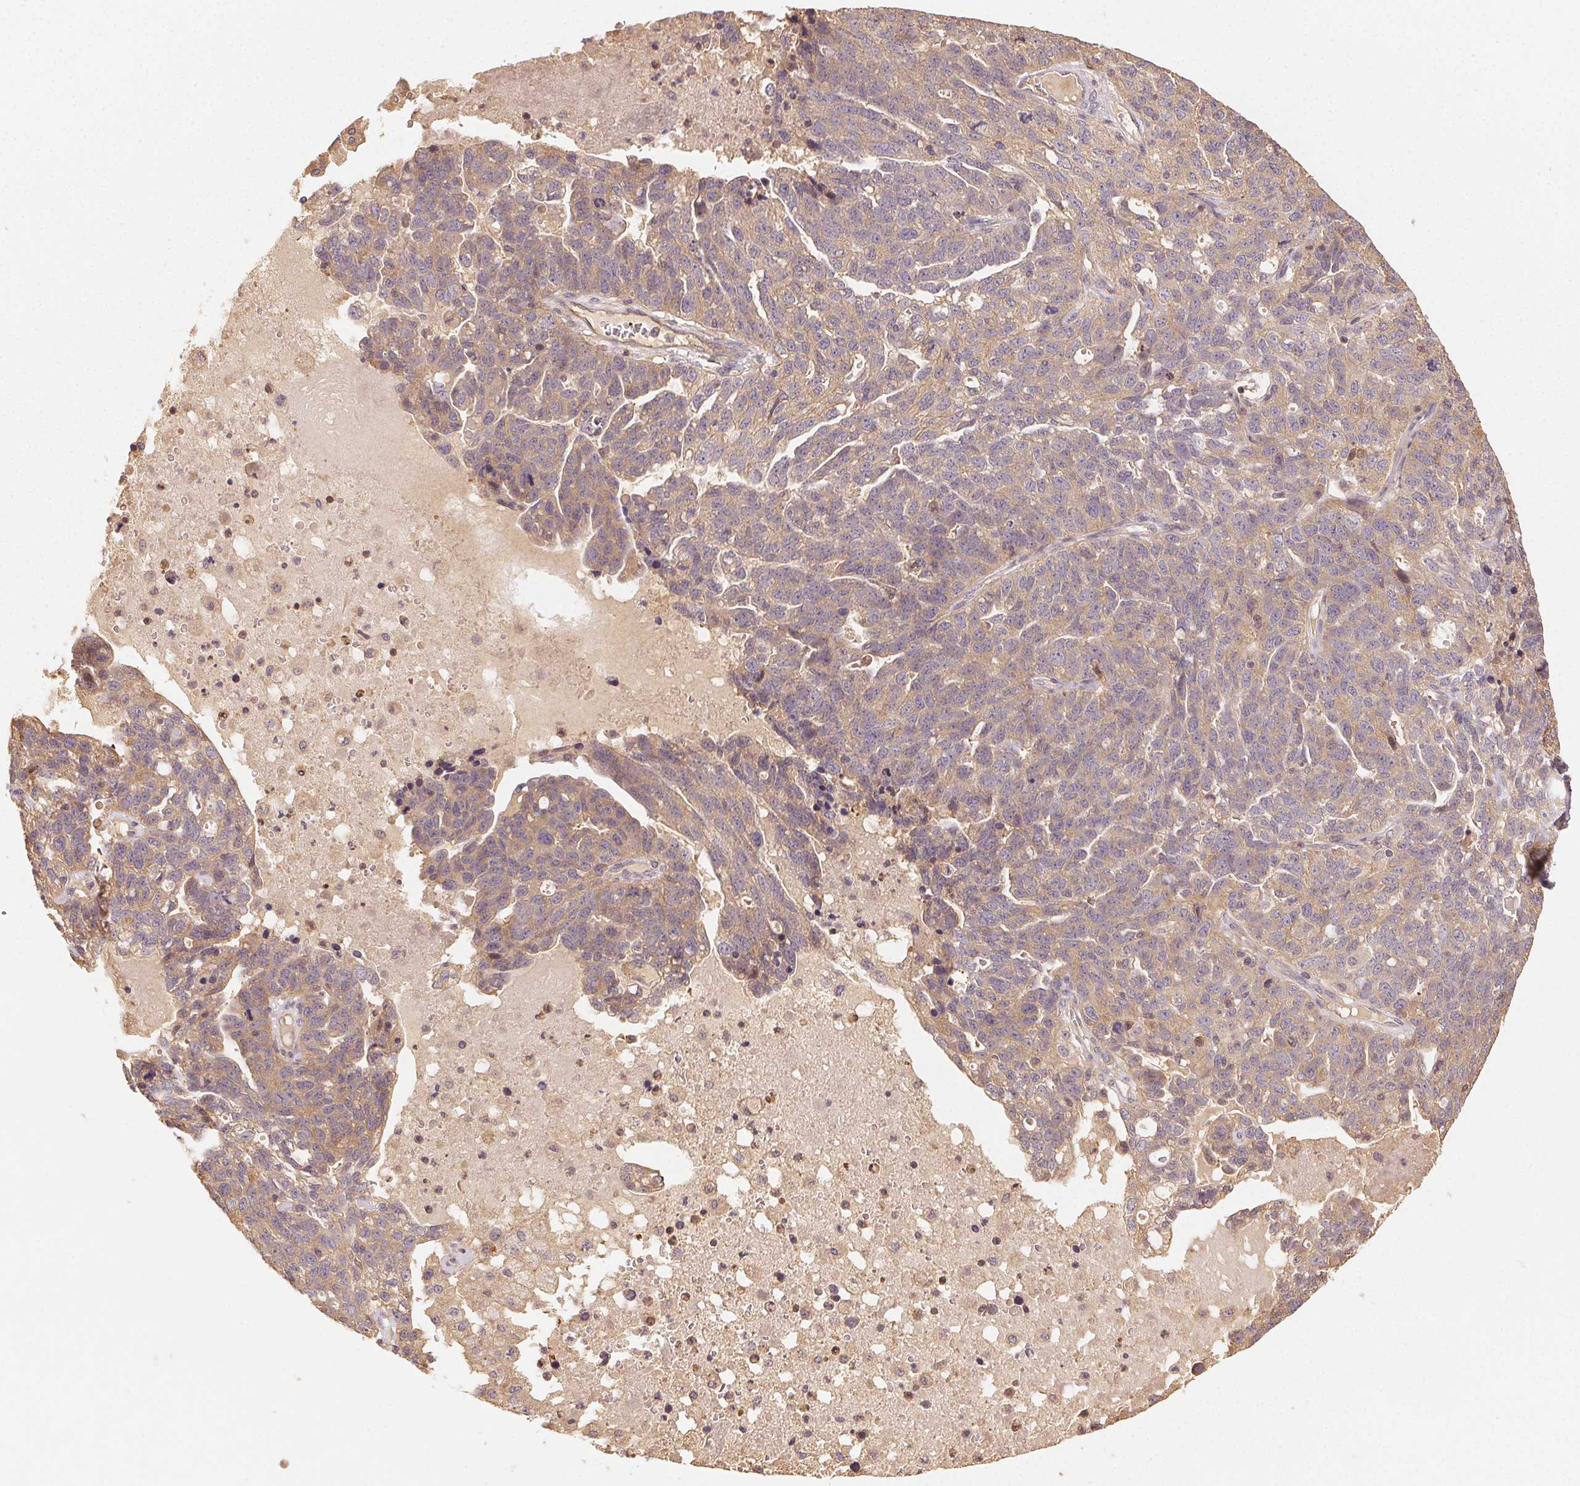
{"staining": {"intensity": "weak", "quantity": ">75%", "location": "cytoplasmic/membranous"}, "tissue": "ovarian cancer", "cell_type": "Tumor cells", "image_type": "cancer", "snomed": [{"axis": "morphology", "description": "Cystadenocarcinoma, serous, NOS"}, {"axis": "topography", "description": "Ovary"}], "caption": "Immunohistochemical staining of ovarian serous cystadenocarcinoma displays low levels of weak cytoplasmic/membranous protein expression in approximately >75% of tumor cells. (DAB IHC with brightfield microscopy, high magnification).", "gene": "RALA", "patient": {"sex": "female", "age": 71}}